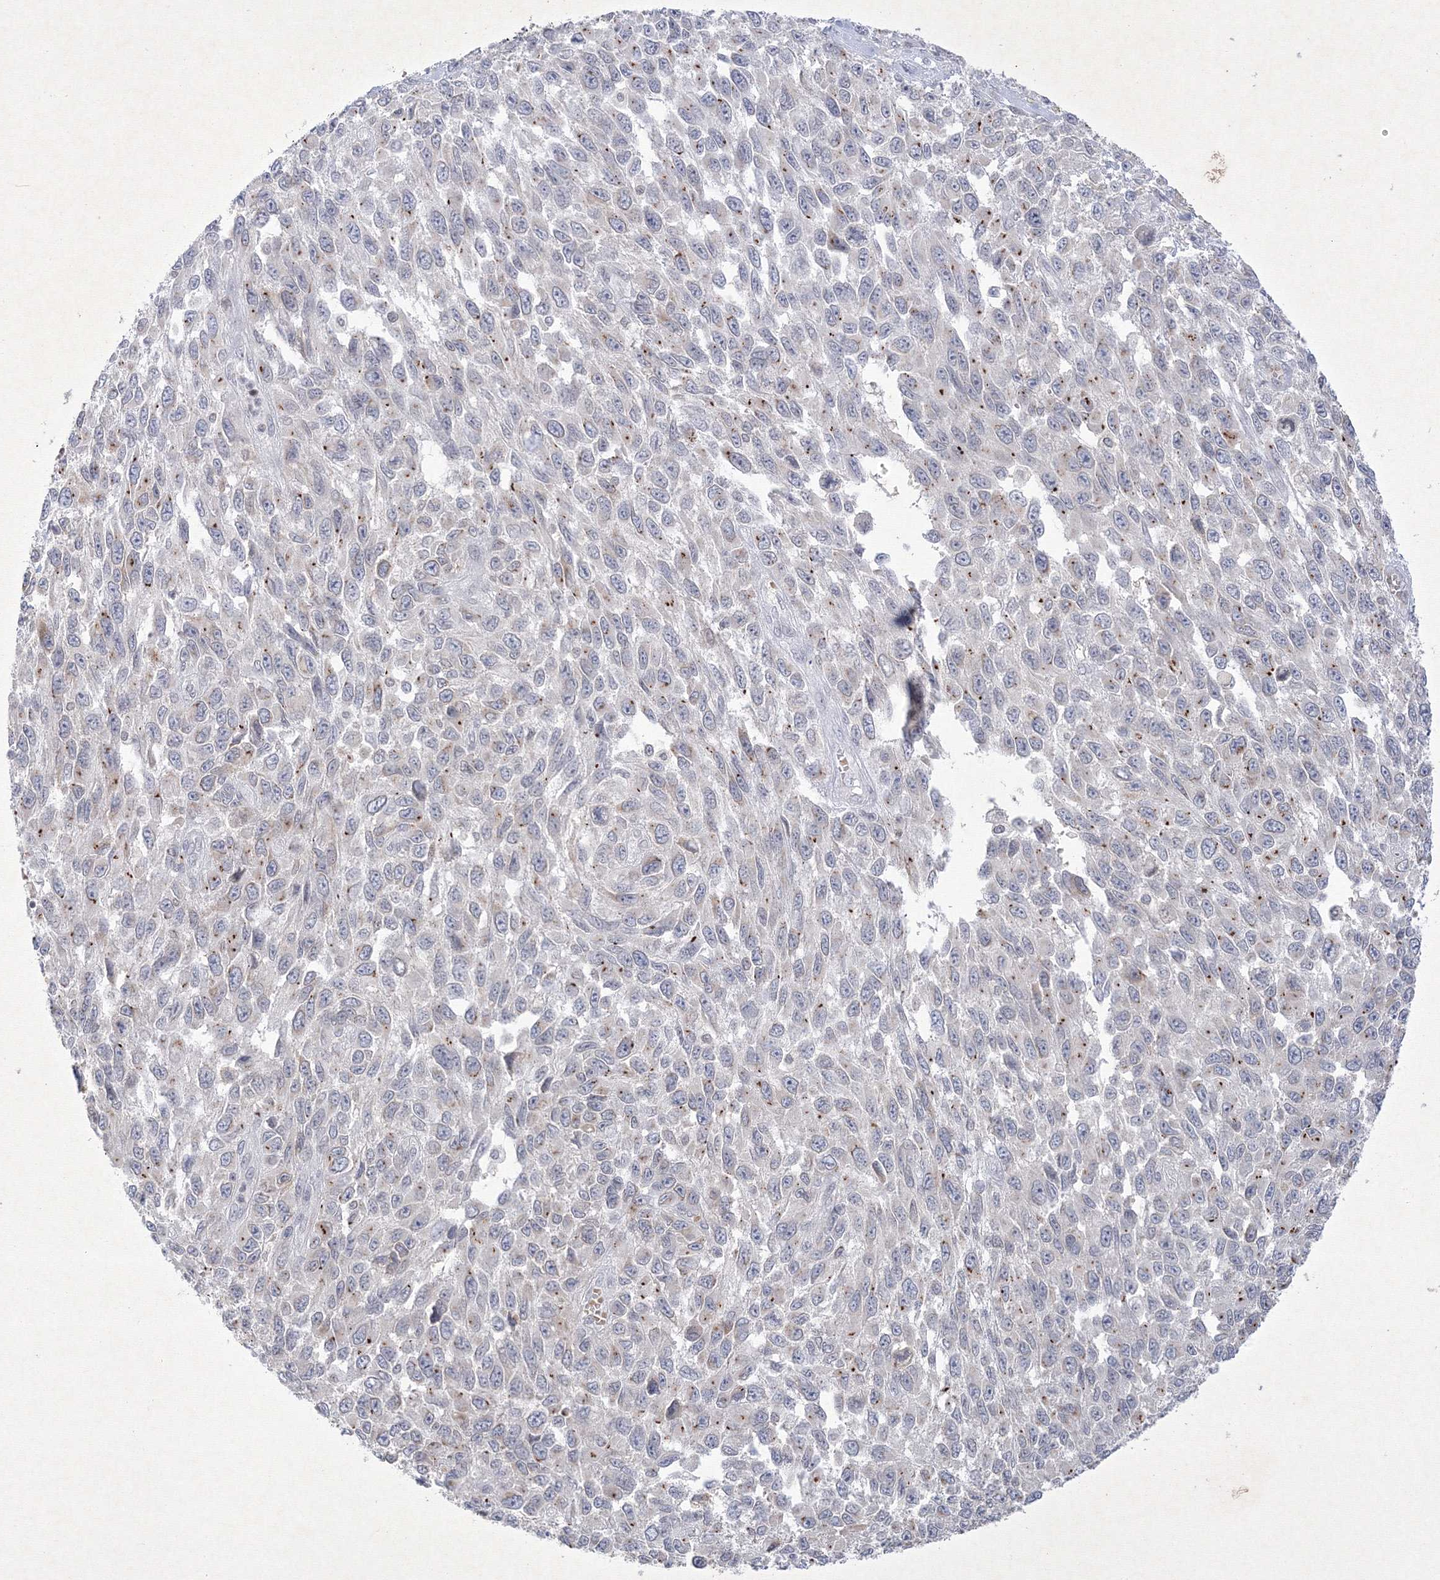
{"staining": {"intensity": "negative", "quantity": "none", "location": "none"}, "tissue": "melanoma", "cell_type": "Tumor cells", "image_type": "cancer", "snomed": [{"axis": "morphology", "description": "Malignant melanoma, NOS"}, {"axis": "topography", "description": "Skin"}], "caption": "Malignant melanoma was stained to show a protein in brown. There is no significant positivity in tumor cells. Brightfield microscopy of immunohistochemistry (IHC) stained with DAB (3,3'-diaminobenzidine) (brown) and hematoxylin (blue), captured at high magnification.", "gene": "NXPE3", "patient": {"sex": "female", "age": 96}}